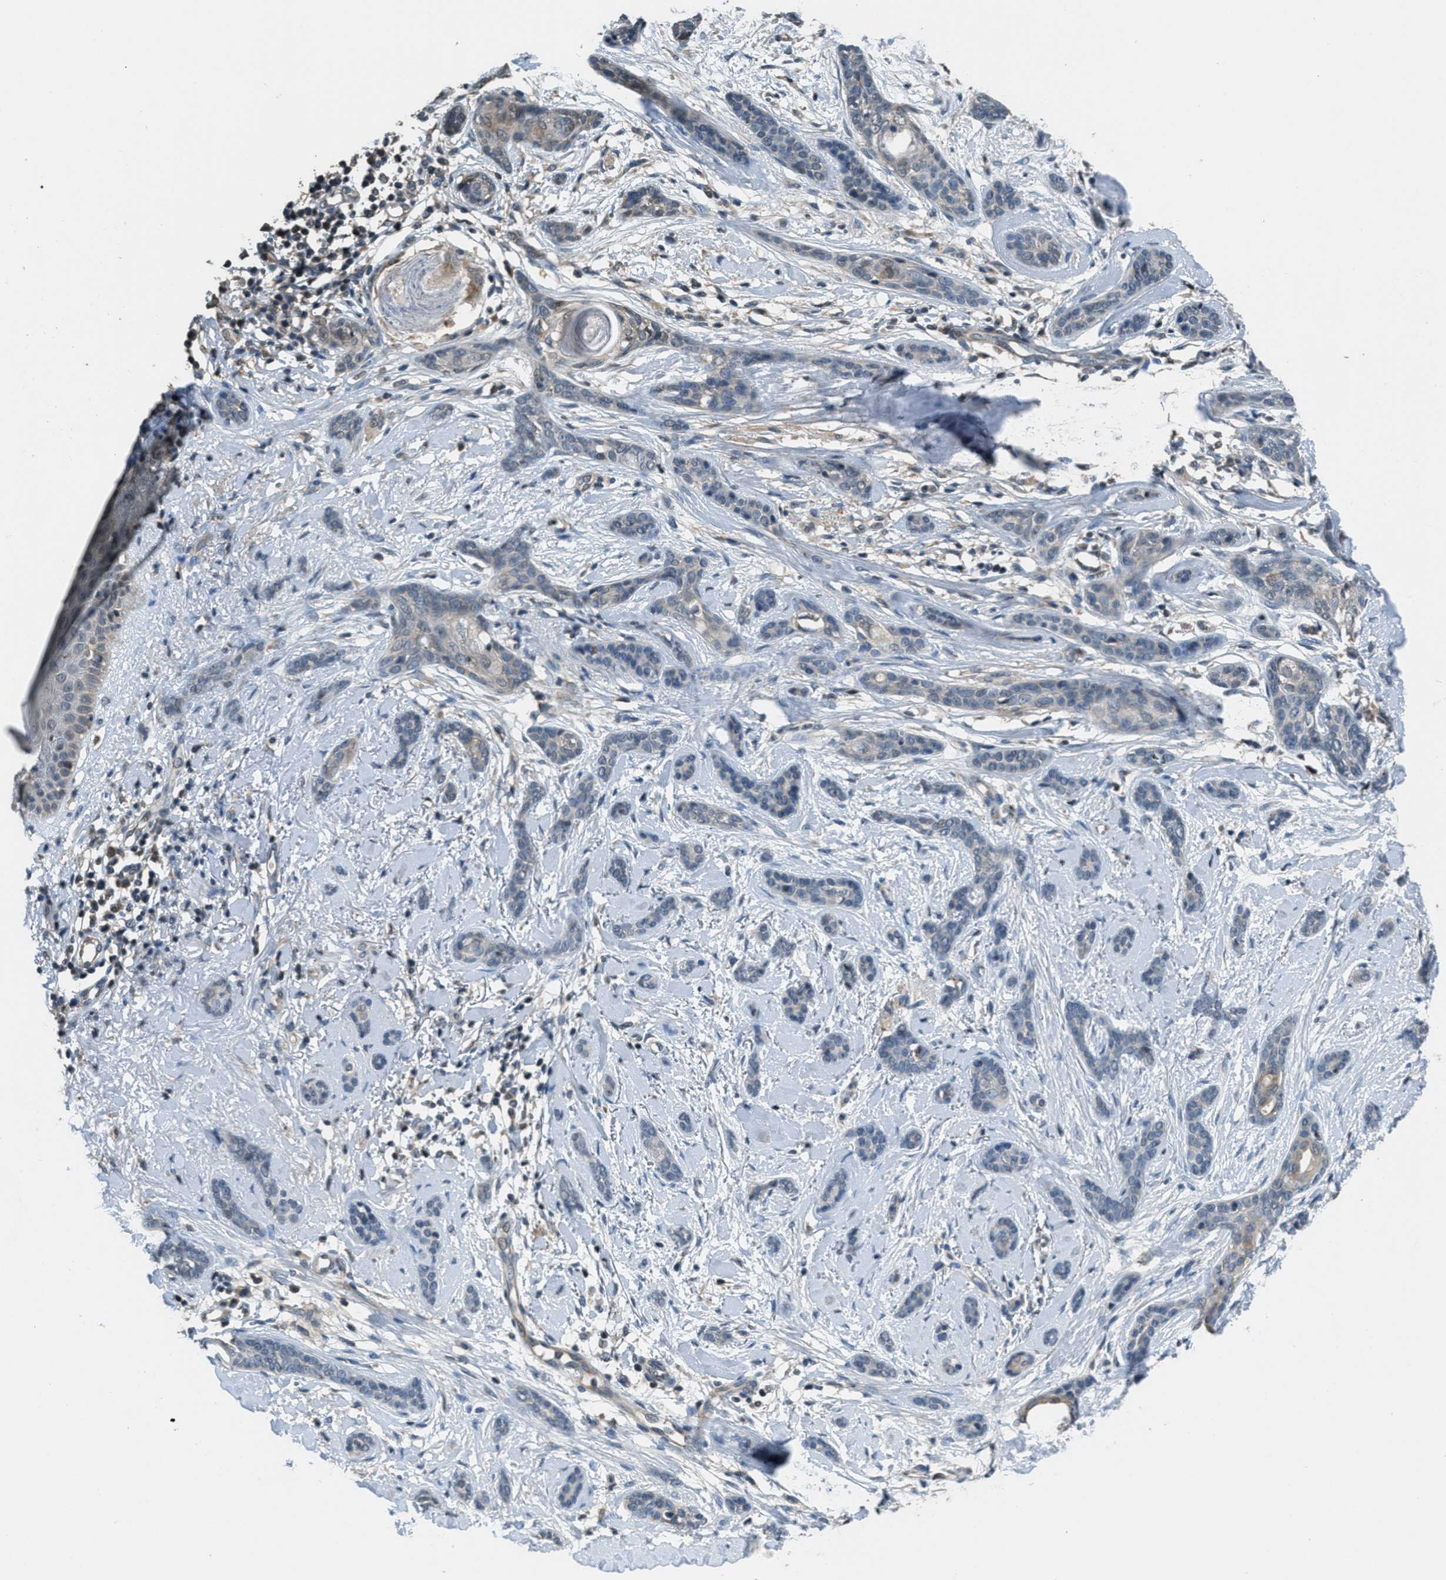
{"staining": {"intensity": "weak", "quantity": "<25%", "location": "cytoplasmic/membranous"}, "tissue": "skin cancer", "cell_type": "Tumor cells", "image_type": "cancer", "snomed": [{"axis": "morphology", "description": "Basal cell carcinoma"}, {"axis": "morphology", "description": "Adnexal tumor, benign"}, {"axis": "topography", "description": "Skin"}], "caption": "Tumor cells are negative for protein expression in human skin benign adnexal tumor.", "gene": "NAT1", "patient": {"sex": "female", "age": 42}}